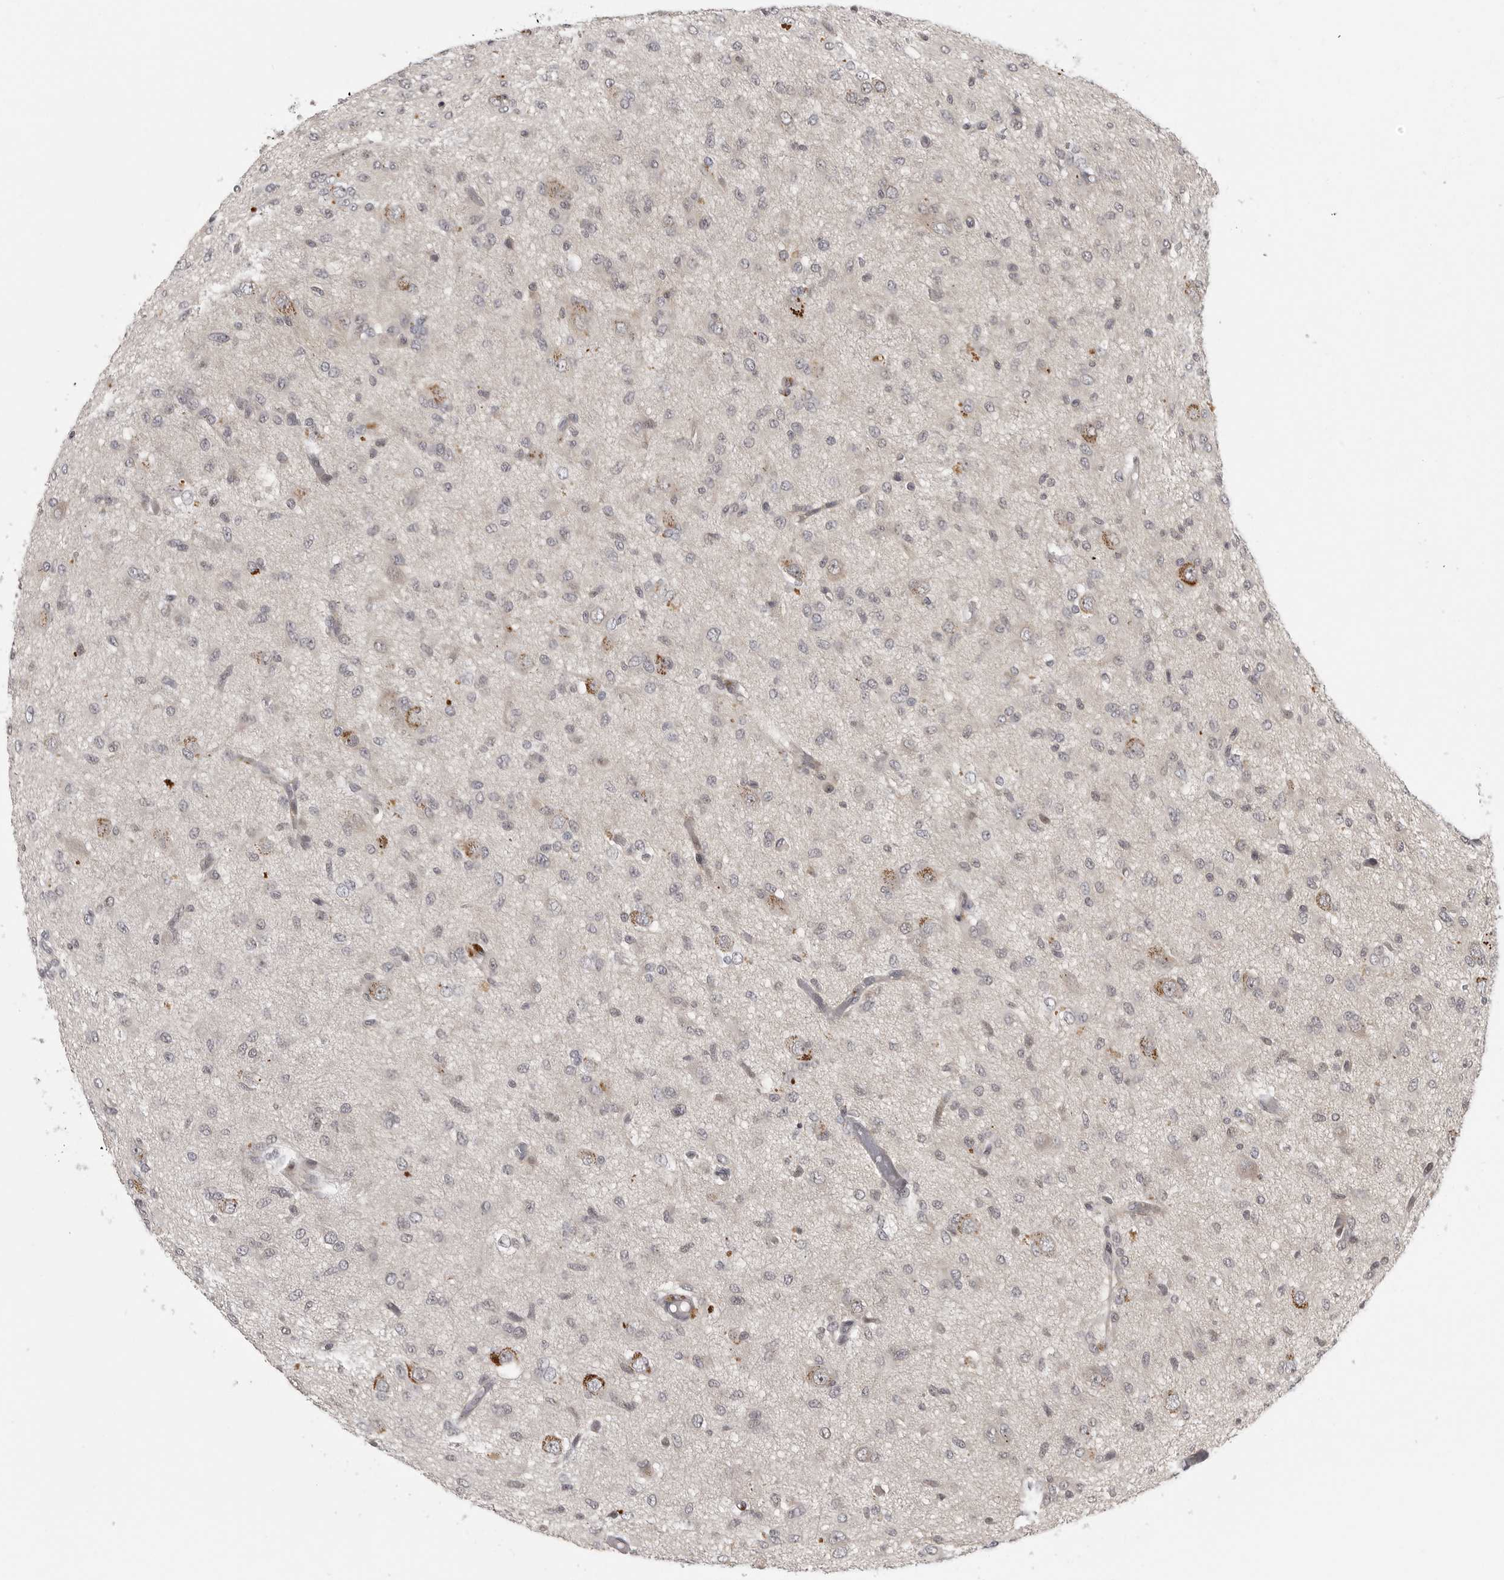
{"staining": {"intensity": "weak", "quantity": "<25%", "location": "nuclear"}, "tissue": "glioma", "cell_type": "Tumor cells", "image_type": "cancer", "snomed": [{"axis": "morphology", "description": "Glioma, malignant, High grade"}, {"axis": "topography", "description": "Brain"}], "caption": "IHC micrograph of malignant high-grade glioma stained for a protein (brown), which reveals no staining in tumor cells. Nuclei are stained in blue.", "gene": "UROD", "patient": {"sex": "female", "age": 59}}